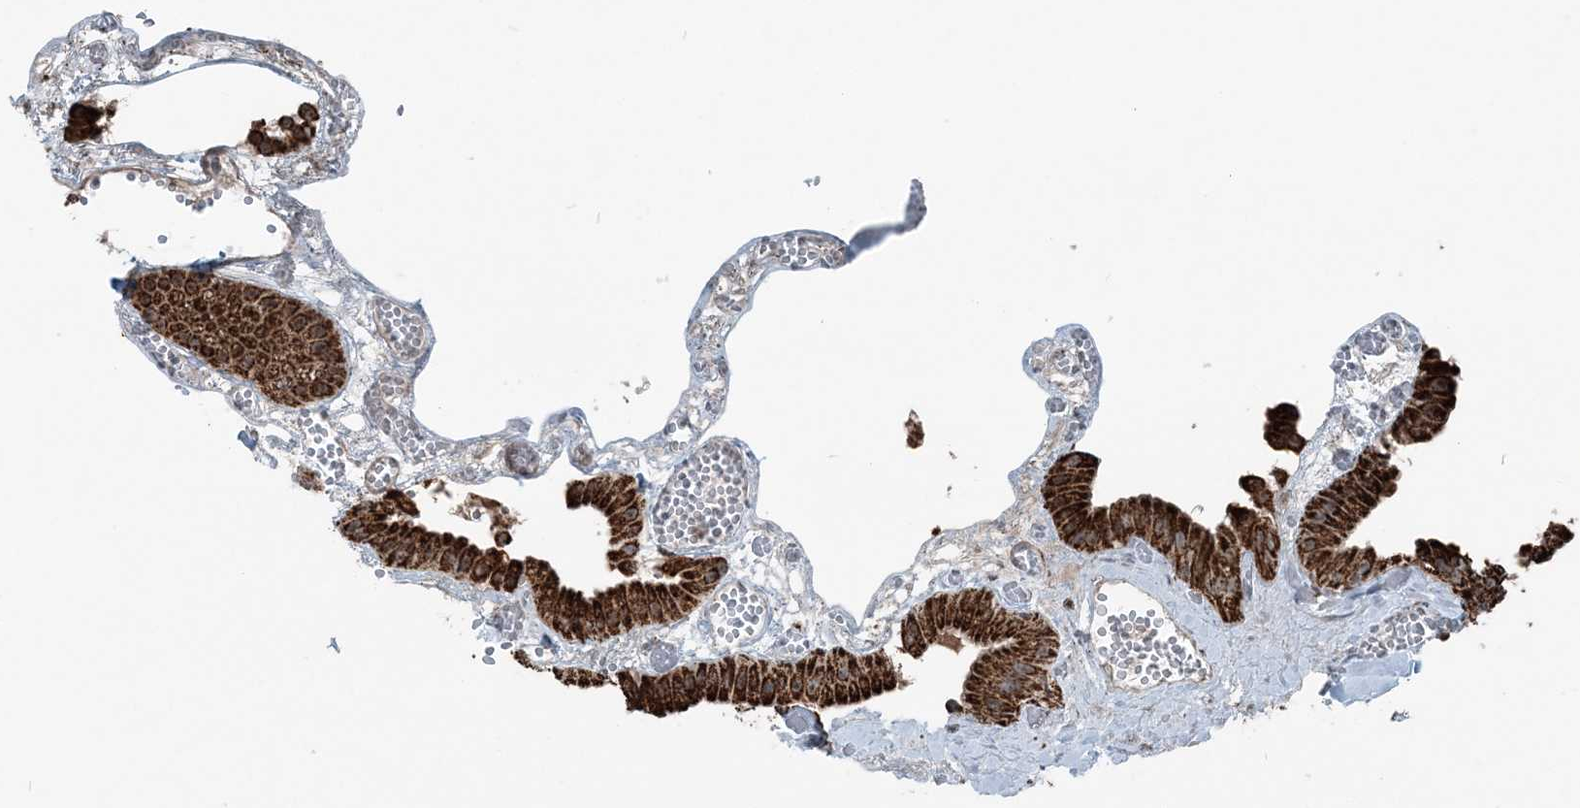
{"staining": {"intensity": "strong", "quantity": ">75%", "location": "cytoplasmic/membranous"}, "tissue": "gallbladder", "cell_type": "Glandular cells", "image_type": "normal", "snomed": [{"axis": "morphology", "description": "Normal tissue, NOS"}, {"axis": "topography", "description": "Gallbladder"}], "caption": "High-power microscopy captured an immunohistochemistry (IHC) micrograph of normal gallbladder, revealing strong cytoplasmic/membranous positivity in approximately >75% of glandular cells. (Stains: DAB (3,3'-diaminobenzidine) in brown, nuclei in blue, Microscopy: brightfield microscopy at high magnification).", "gene": "SUCLG1", "patient": {"sex": "female", "age": 64}}